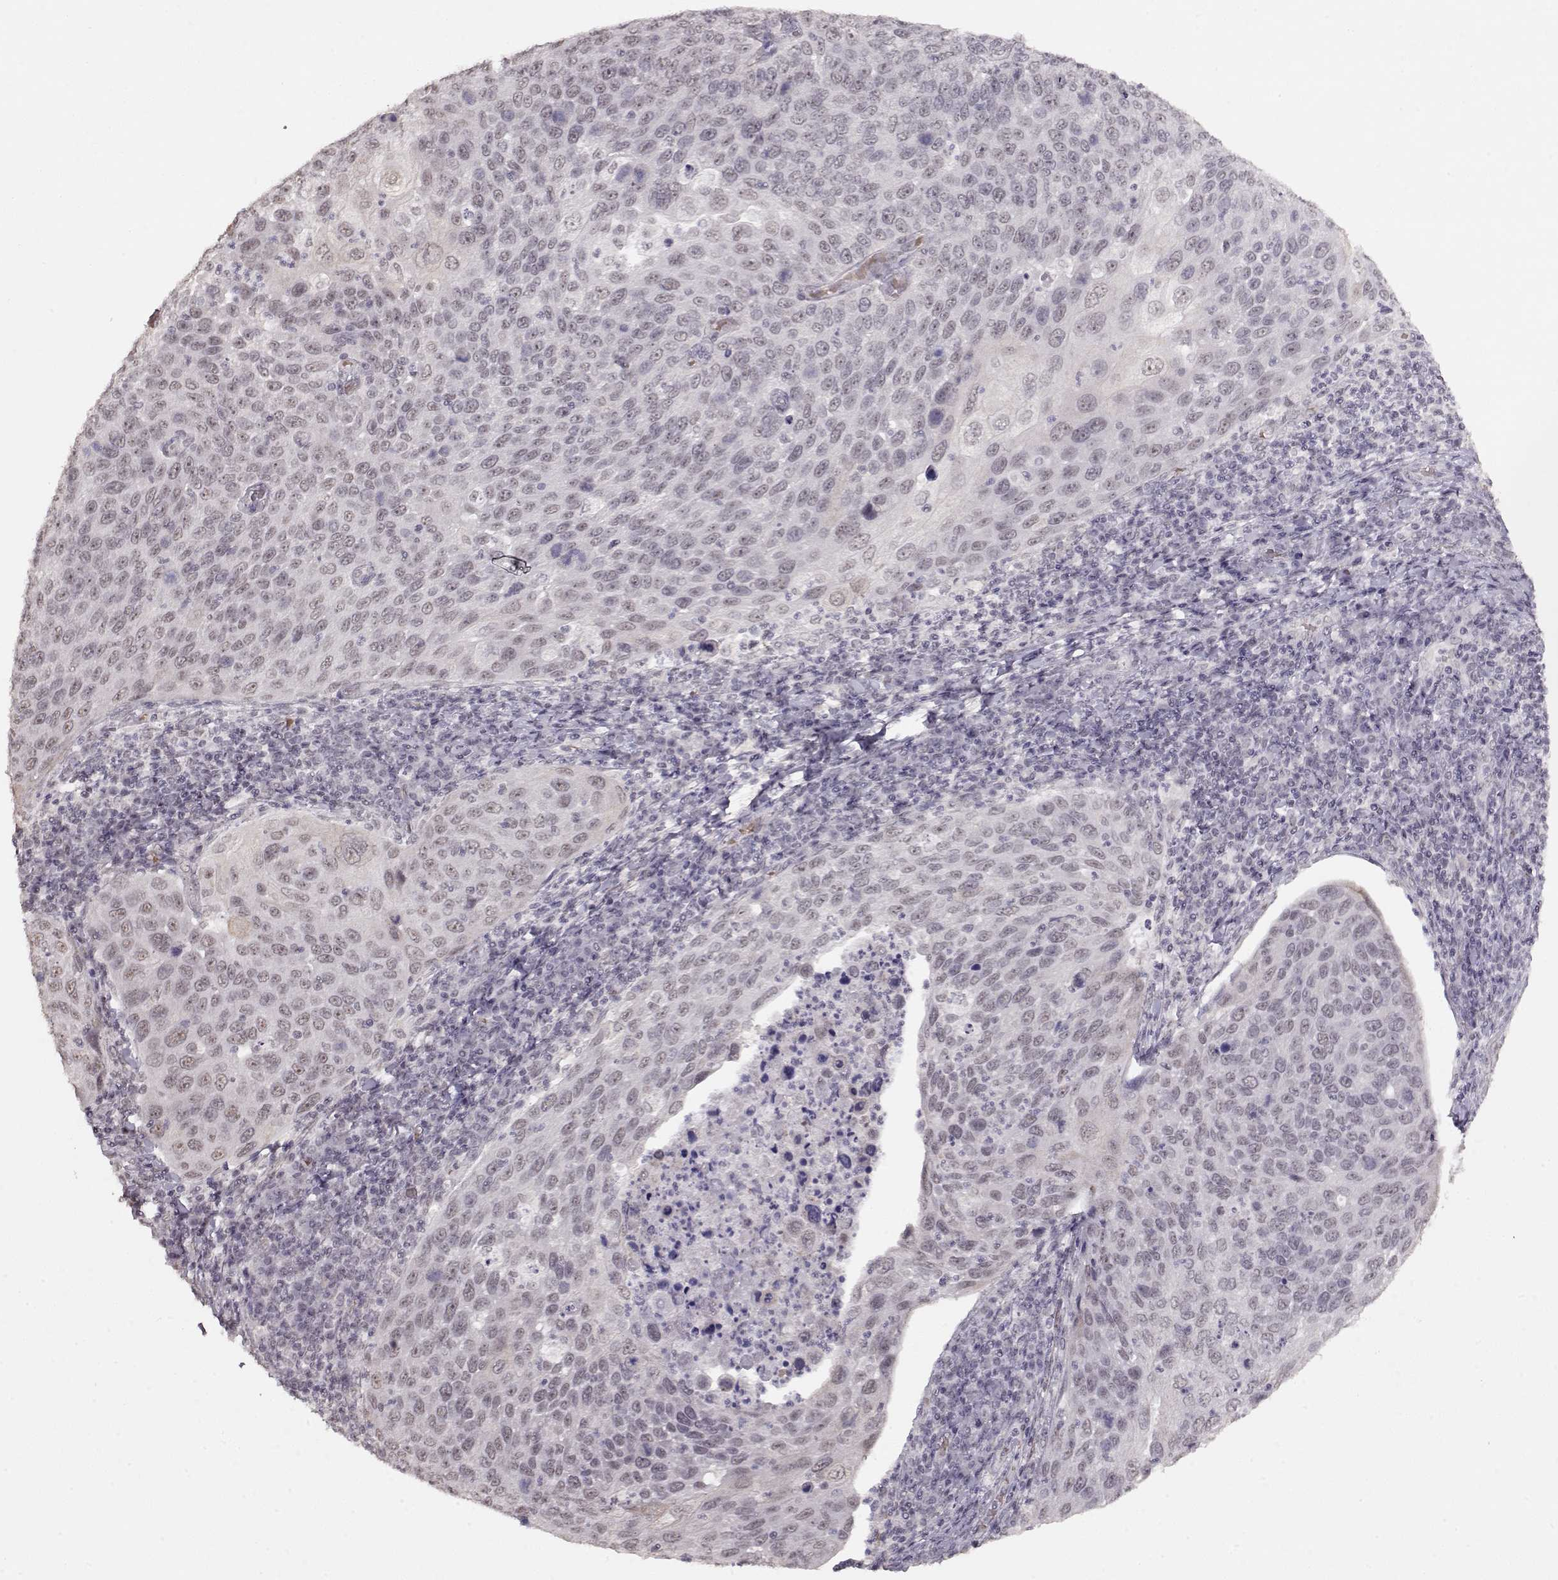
{"staining": {"intensity": "weak", "quantity": "<25%", "location": "nuclear"}, "tissue": "cervical cancer", "cell_type": "Tumor cells", "image_type": "cancer", "snomed": [{"axis": "morphology", "description": "Squamous cell carcinoma, NOS"}, {"axis": "topography", "description": "Cervix"}], "caption": "Immunohistochemistry (IHC) image of neoplastic tissue: human cervical cancer (squamous cell carcinoma) stained with DAB (3,3'-diaminobenzidine) exhibits no significant protein positivity in tumor cells.", "gene": "PCP4", "patient": {"sex": "female", "age": 54}}